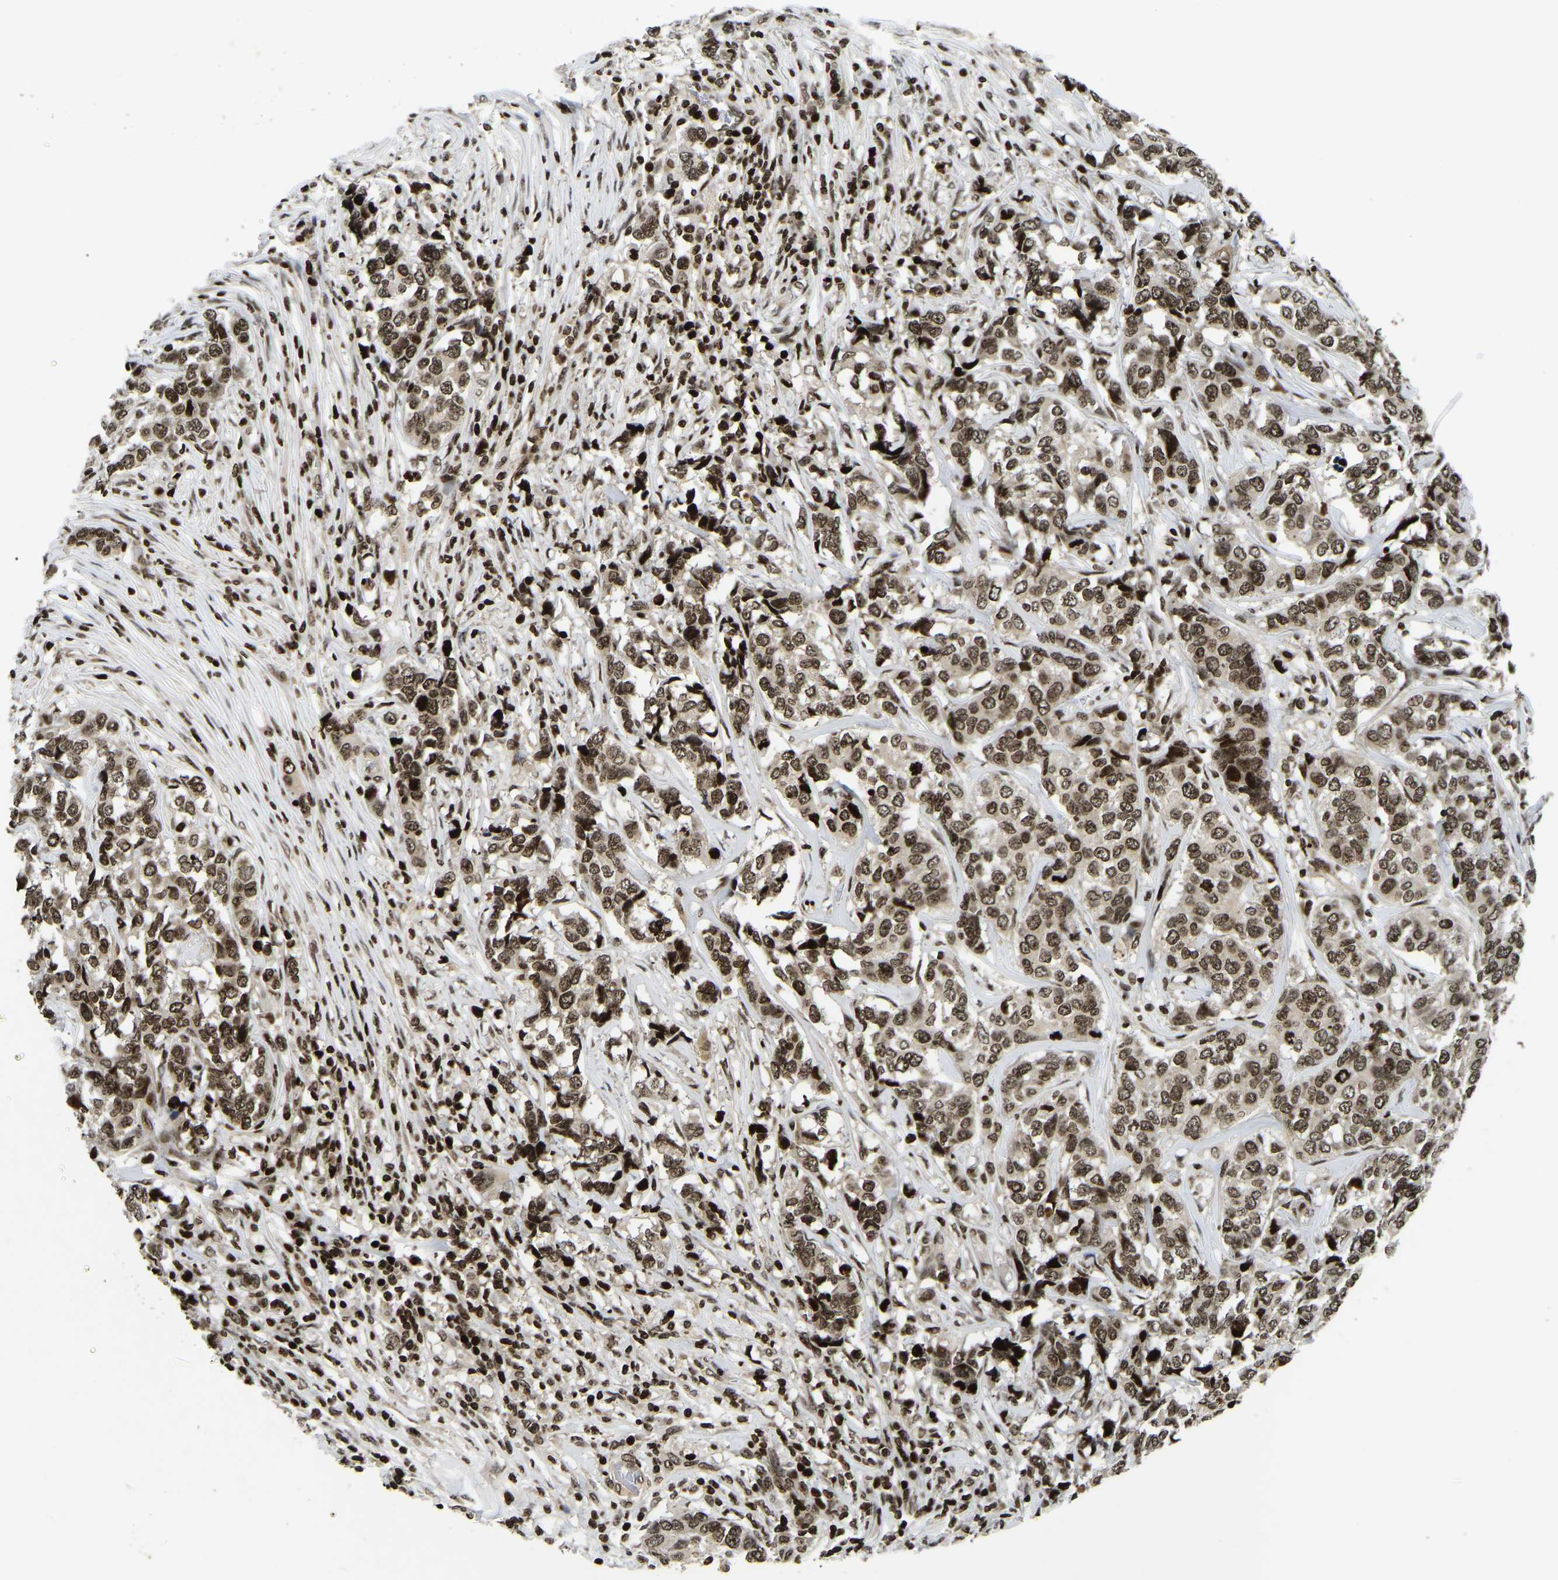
{"staining": {"intensity": "moderate", "quantity": ">75%", "location": "nuclear"}, "tissue": "breast cancer", "cell_type": "Tumor cells", "image_type": "cancer", "snomed": [{"axis": "morphology", "description": "Lobular carcinoma"}, {"axis": "topography", "description": "Breast"}], "caption": "The image shows a brown stain indicating the presence of a protein in the nuclear of tumor cells in breast cancer. The protein of interest is shown in brown color, while the nuclei are stained blue.", "gene": "LRRC61", "patient": {"sex": "female", "age": 59}}